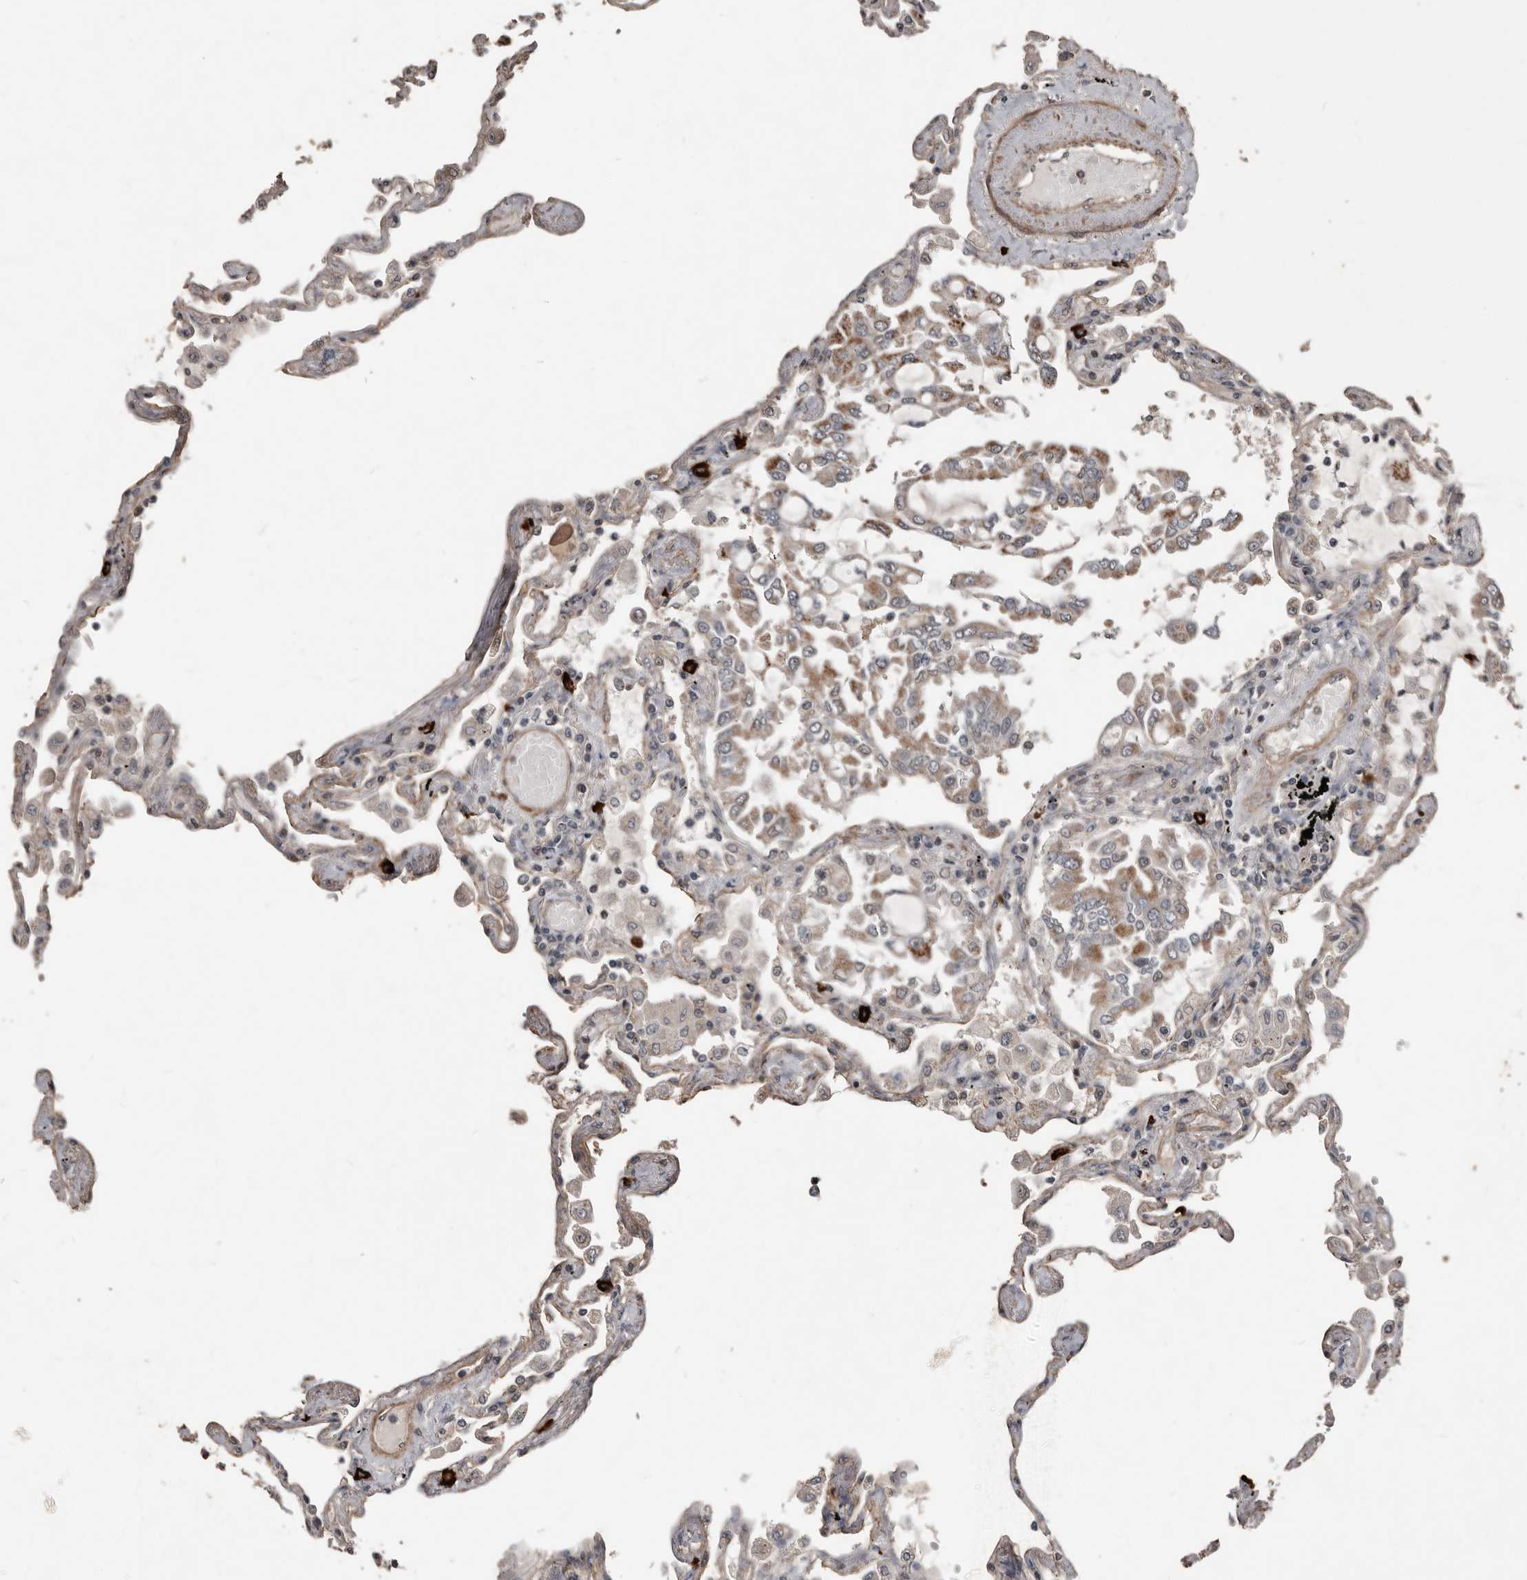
{"staining": {"intensity": "weak", "quantity": "25%-75%", "location": "cytoplasmic/membranous"}, "tissue": "lung", "cell_type": "Alveolar cells", "image_type": "normal", "snomed": [{"axis": "morphology", "description": "Normal tissue, NOS"}, {"axis": "topography", "description": "Lung"}], "caption": "Lung stained with immunohistochemistry (IHC) displays weak cytoplasmic/membranous positivity in approximately 25%-75% of alveolar cells. Using DAB (brown) and hematoxylin (blue) stains, captured at high magnification using brightfield microscopy.", "gene": "BAMBI", "patient": {"sex": "female", "age": 67}}